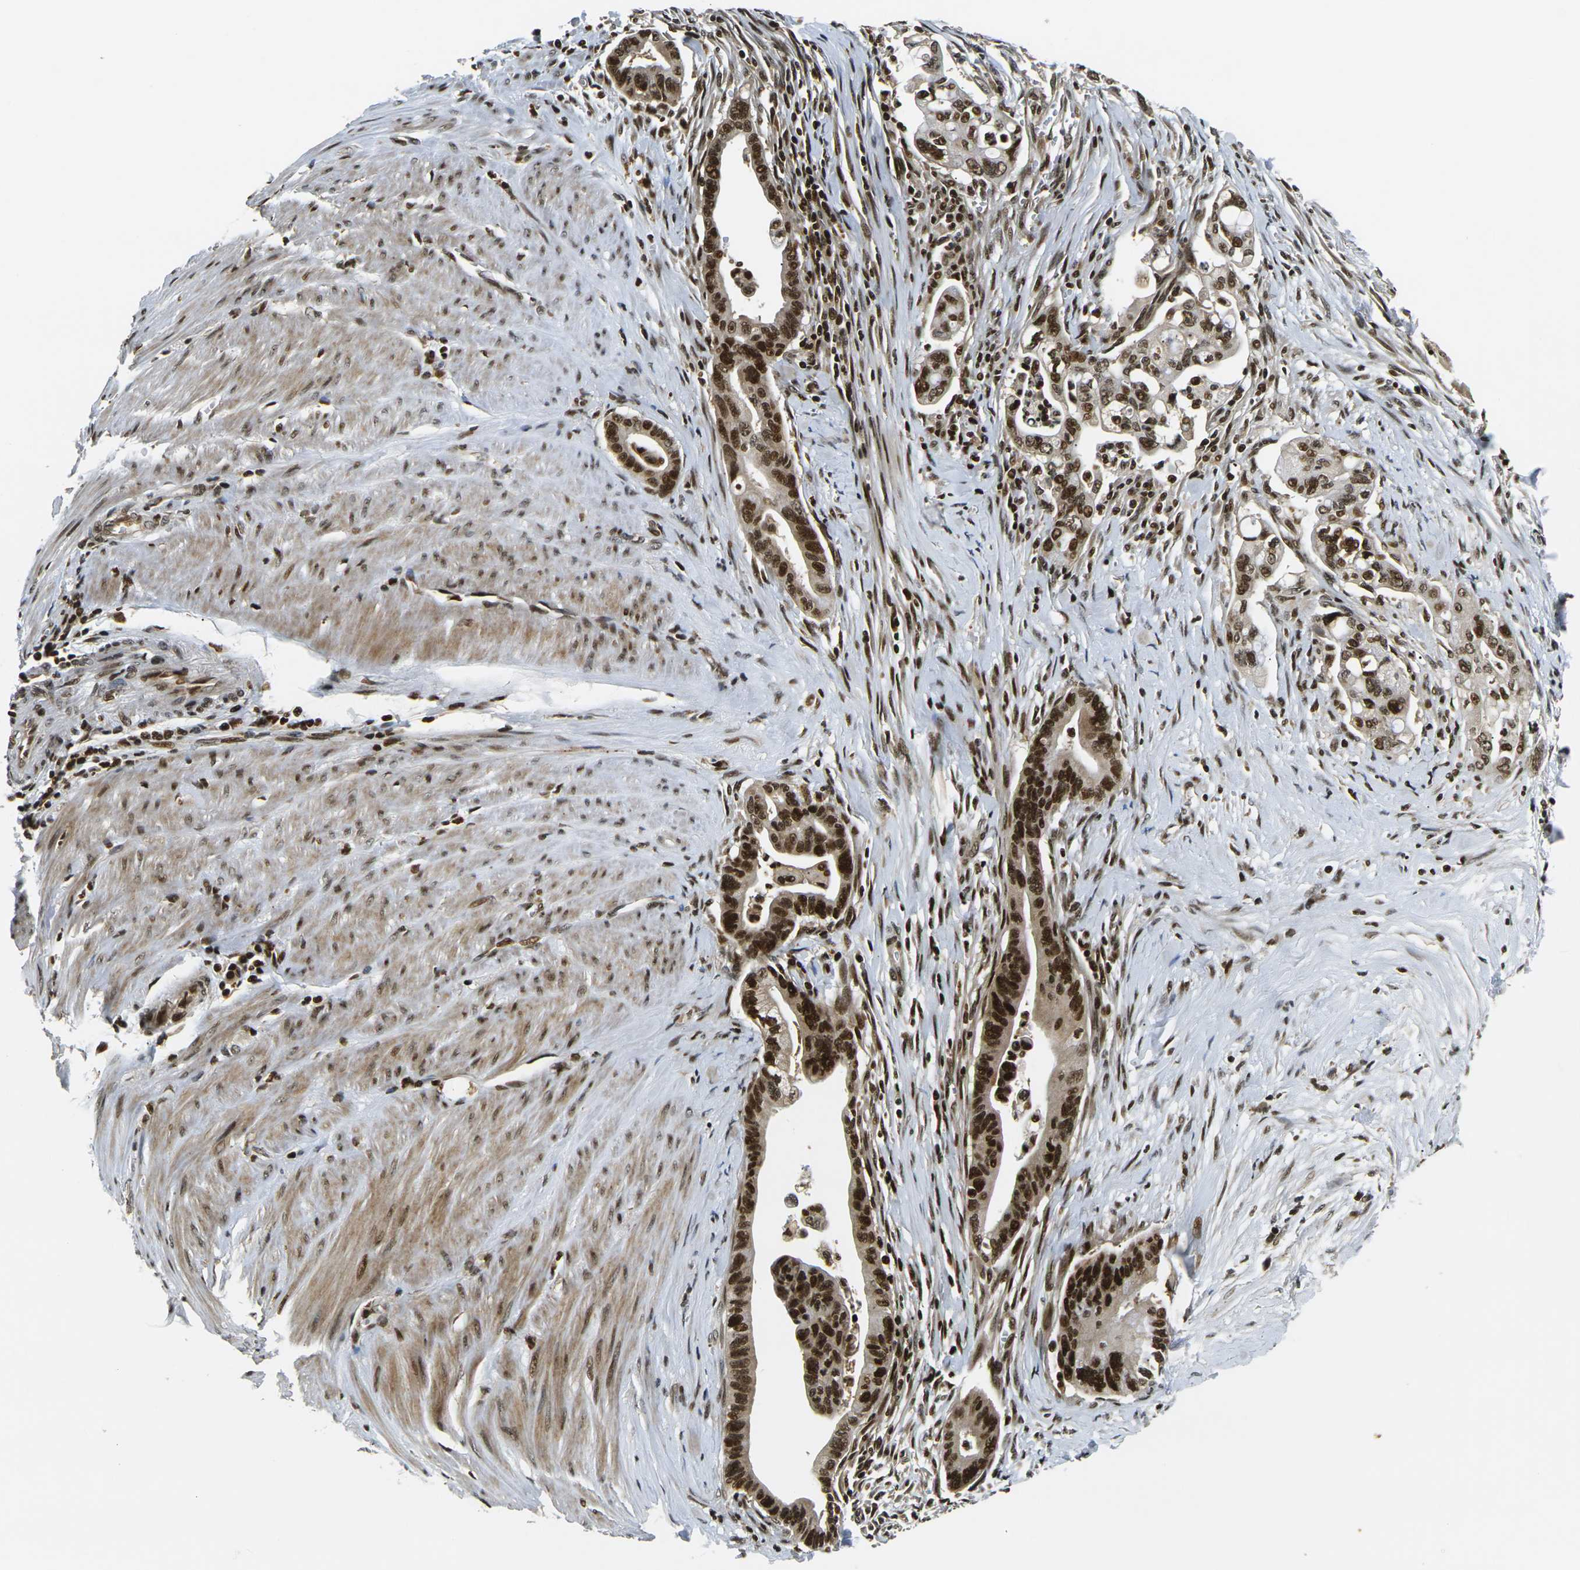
{"staining": {"intensity": "strong", "quantity": ">75%", "location": "cytoplasmic/membranous,nuclear"}, "tissue": "pancreatic cancer", "cell_type": "Tumor cells", "image_type": "cancer", "snomed": [{"axis": "morphology", "description": "Adenocarcinoma, NOS"}, {"axis": "topography", "description": "Pancreas"}], "caption": "High-magnification brightfield microscopy of pancreatic cancer (adenocarcinoma) stained with DAB (brown) and counterstained with hematoxylin (blue). tumor cells exhibit strong cytoplasmic/membranous and nuclear staining is identified in about>75% of cells. (IHC, brightfield microscopy, high magnification).", "gene": "ACTL6A", "patient": {"sex": "male", "age": 70}}